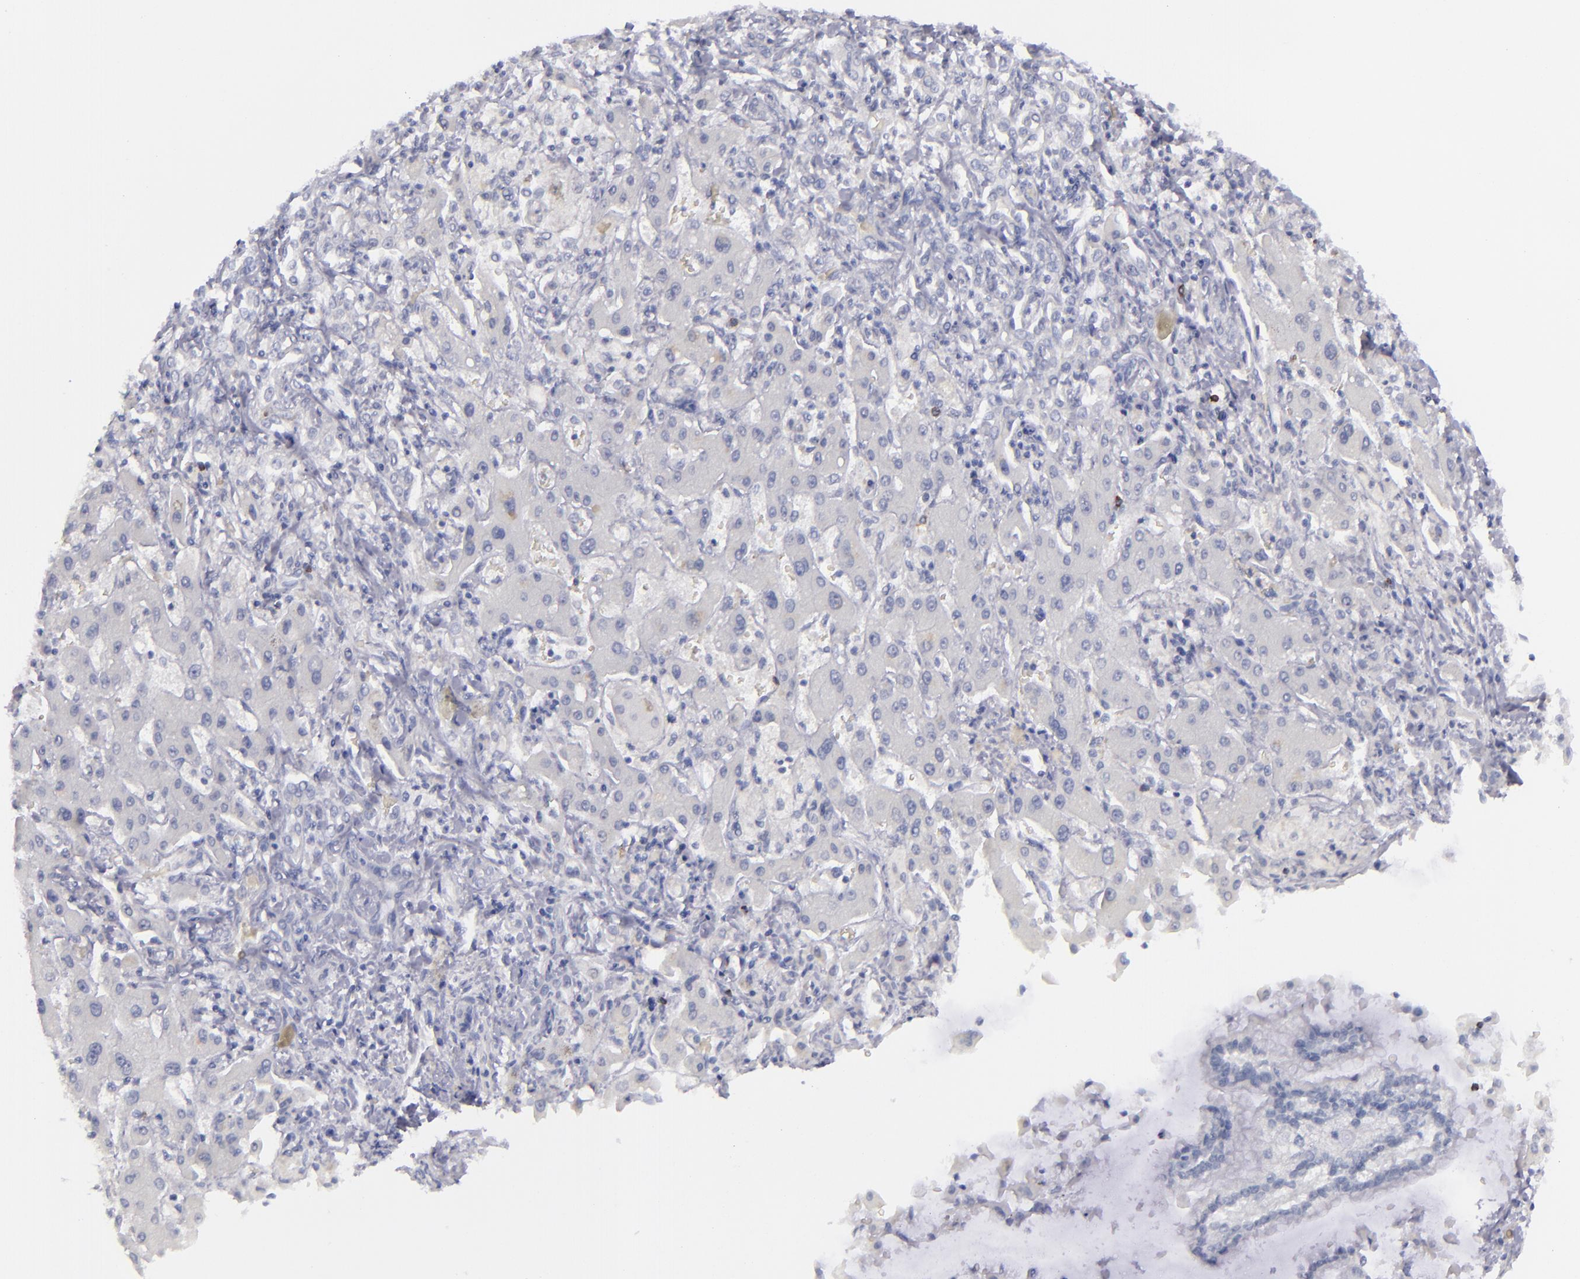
{"staining": {"intensity": "negative", "quantity": "none", "location": "none"}, "tissue": "liver cancer", "cell_type": "Tumor cells", "image_type": "cancer", "snomed": [{"axis": "morphology", "description": "Cholangiocarcinoma"}, {"axis": "topography", "description": "Liver"}], "caption": "The image exhibits no significant positivity in tumor cells of liver cancer. The staining is performed using DAB (3,3'-diaminobenzidine) brown chromogen with nuclei counter-stained in using hematoxylin.", "gene": "CD22", "patient": {"sex": "male", "age": 50}}